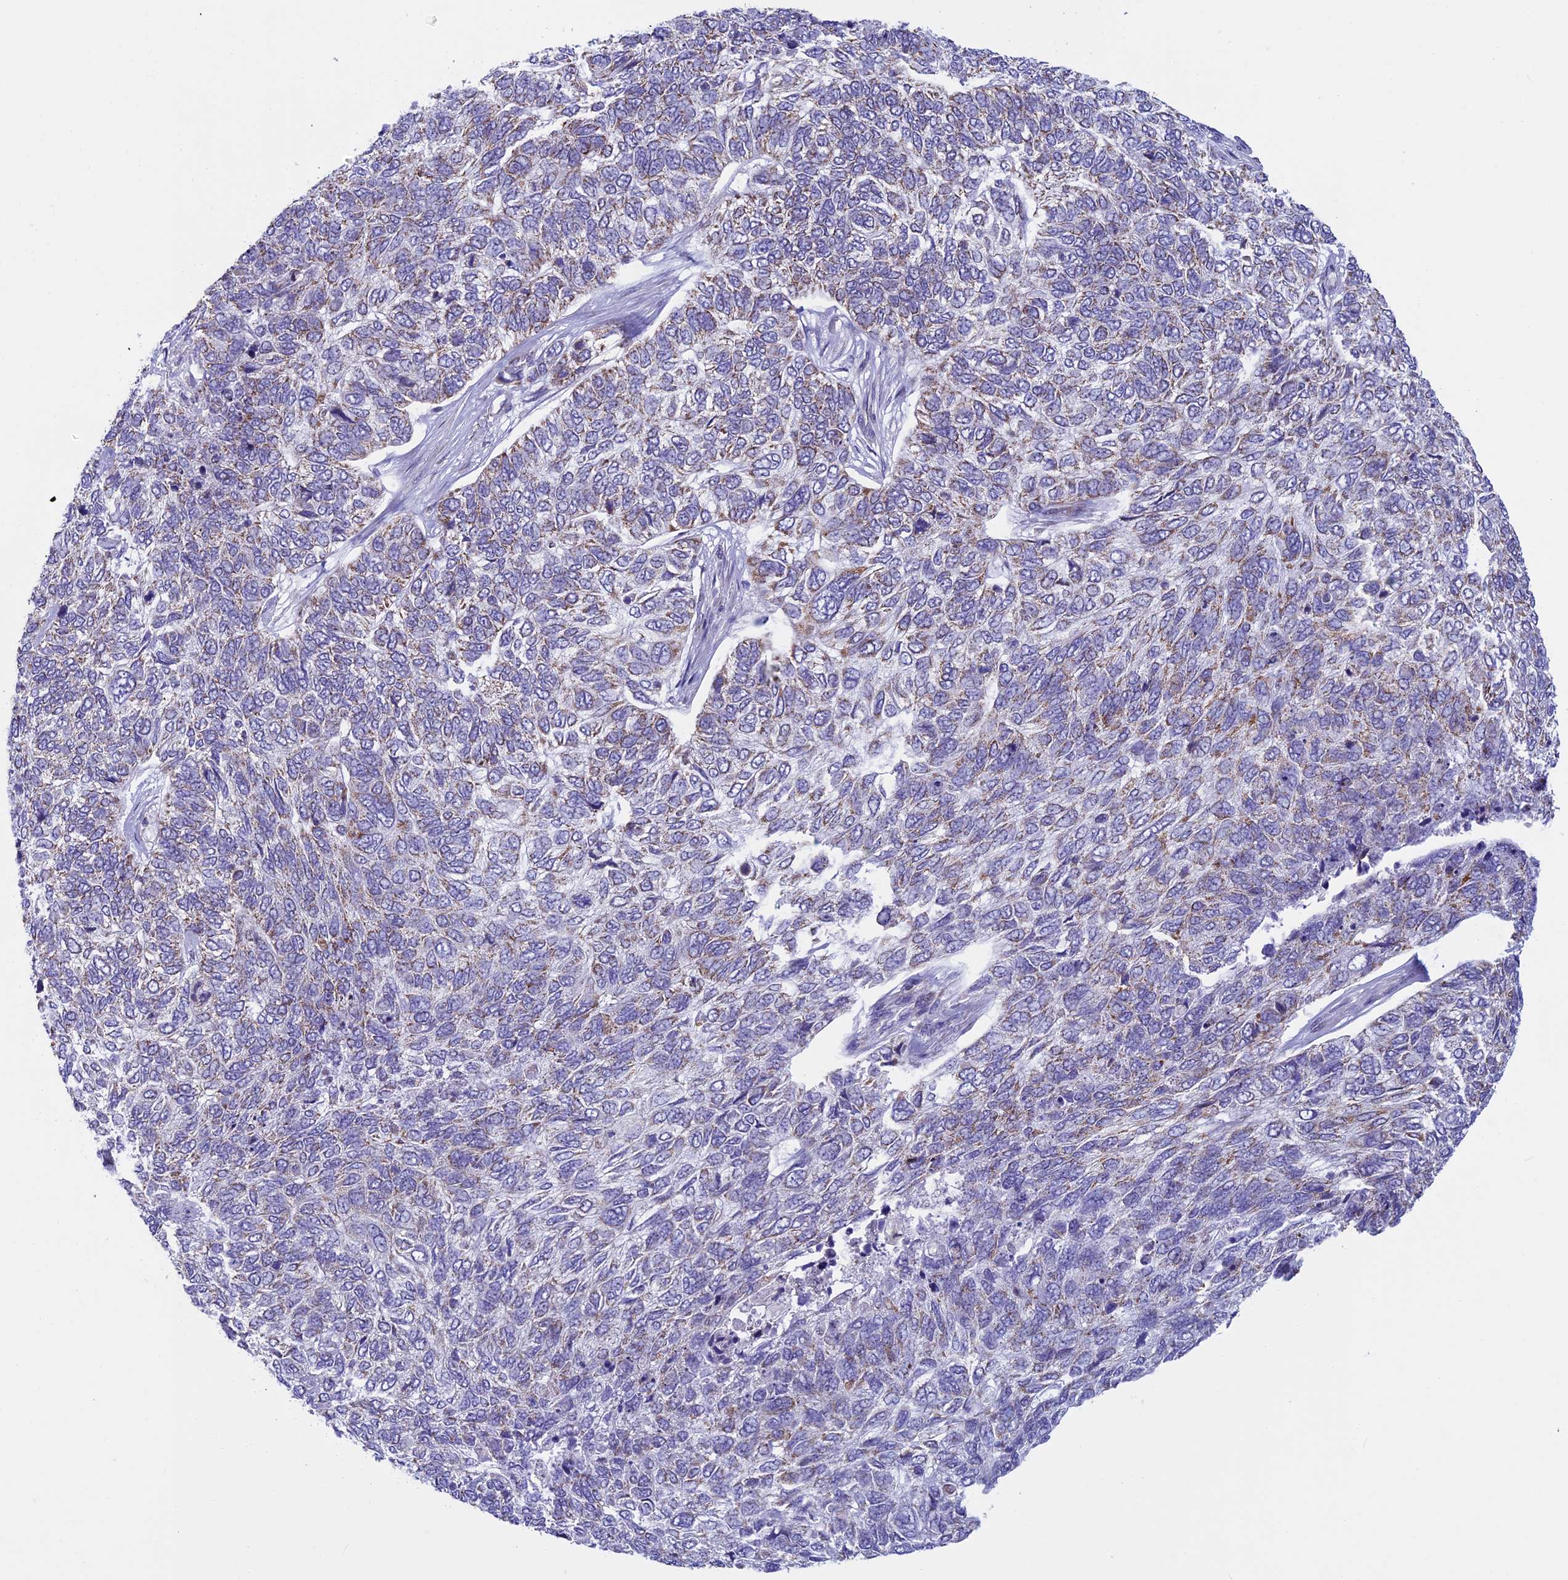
{"staining": {"intensity": "weak", "quantity": "<25%", "location": "cytoplasmic/membranous"}, "tissue": "skin cancer", "cell_type": "Tumor cells", "image_type": "cancer", "snomed": [{"axis": "morphology", "description": "Basal cell carcinoma"}, {"axis": "topography", "description": "Skin"}], "caption": "Basal cell carcinoma (skin) stained for a protein using immunohistochemistry (IHC) exhibits no positivity tumor cells.", "gene": "MFSD12", "patient": {"sex": "female", "age": 65}}